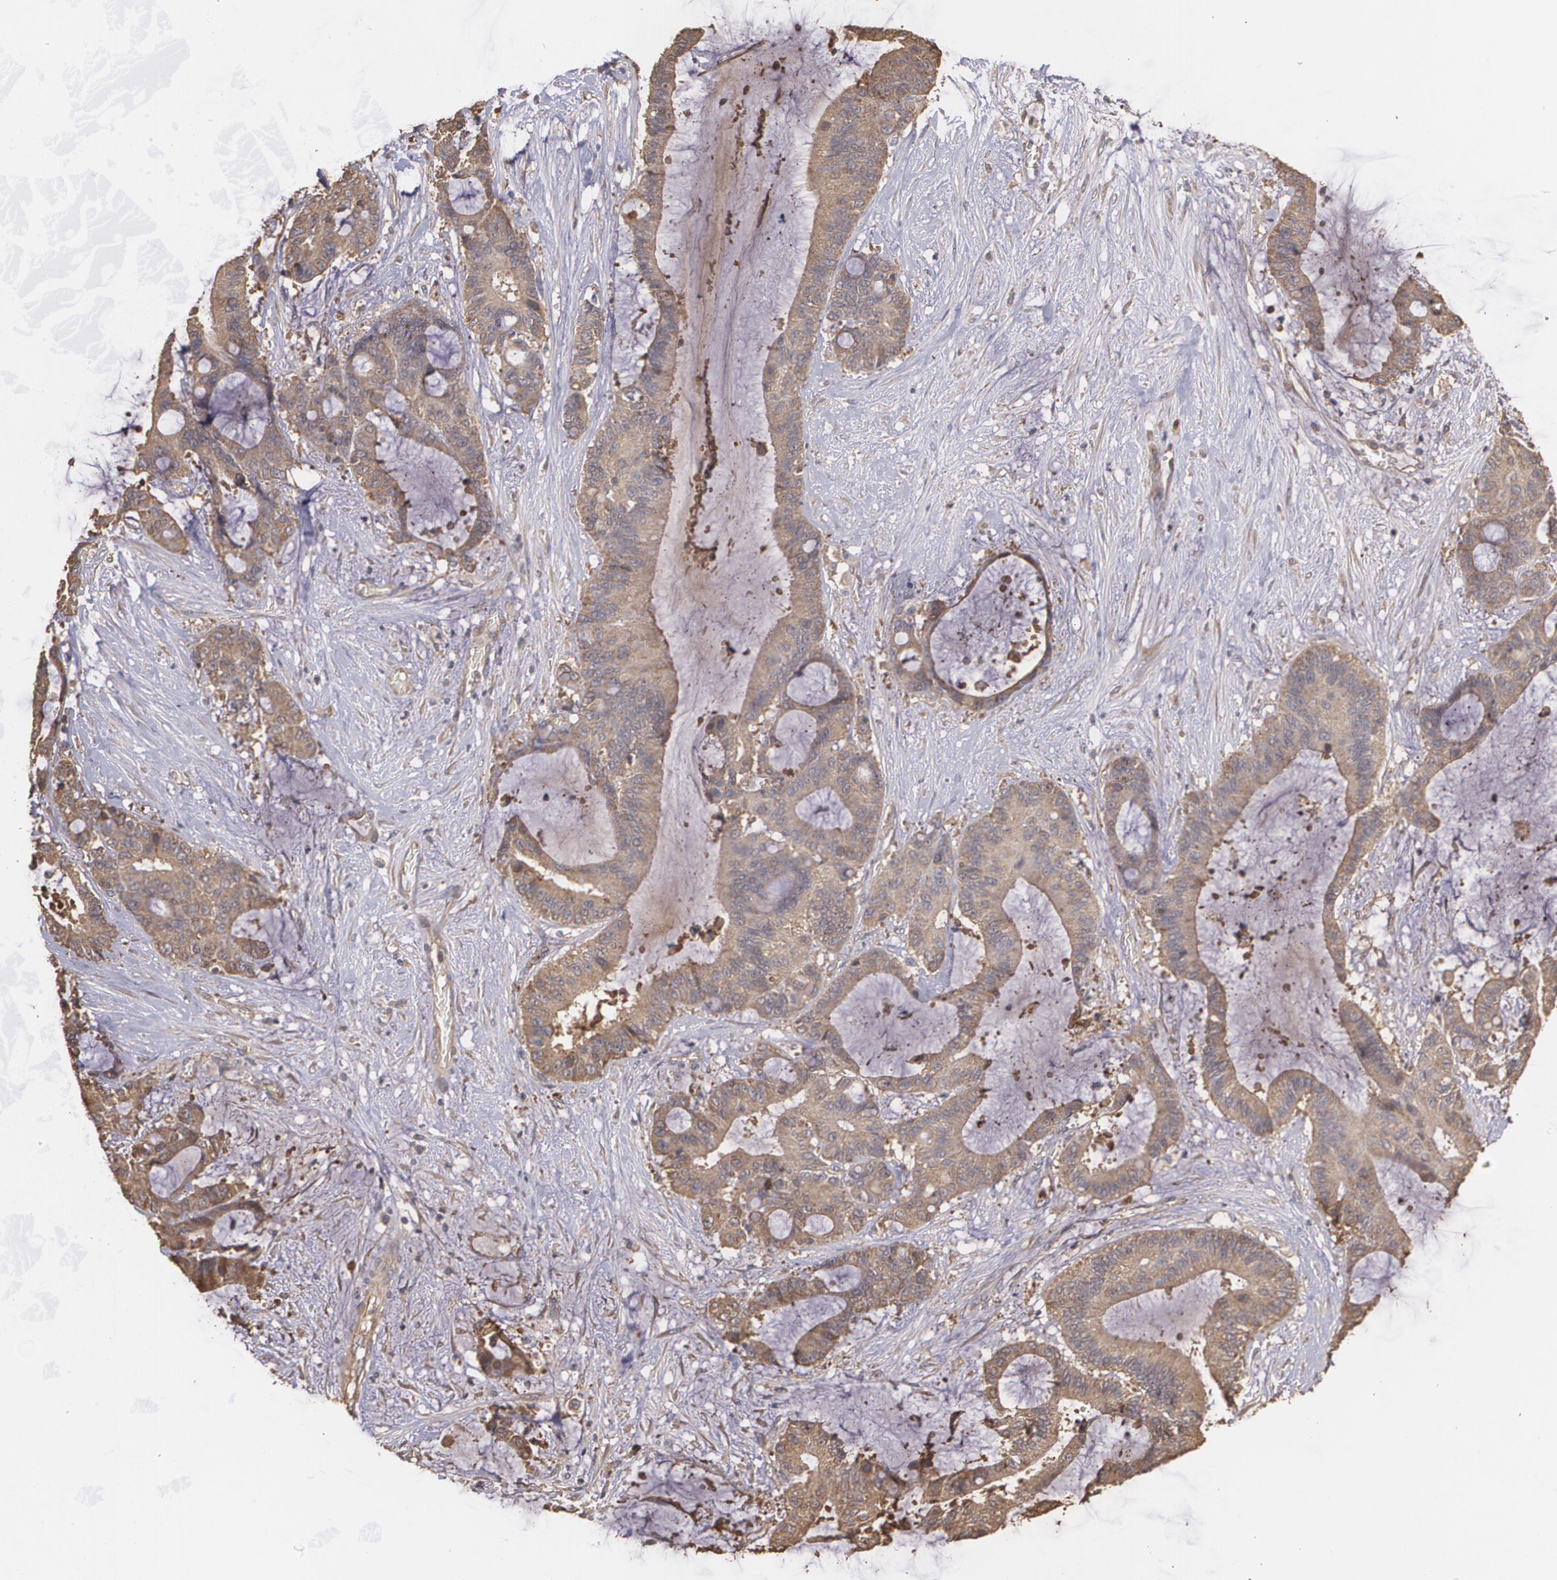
{"staining": {"intensity": "moderate", "quantity": ">75%", "location": "cytoplasmic/membranous"}, "tissue": "liver cancer", "cell_type": "Tumor cells", "image_type": "cancer", "snomed": [{"axis": "morphology", "description": "Cholangiocarcinoma"}, {"axis": "topography", "description": "Liver"}], "caption": "High-power microscopy captured an immunohistochemistry photomicrograph of cholangiocarcinoma (liver), revealing moderate cytoplasmic/membranous positivity in about >75% of tumor cells.", "gene": "PON1", "patient": {"sex": "female", "age": 73}}